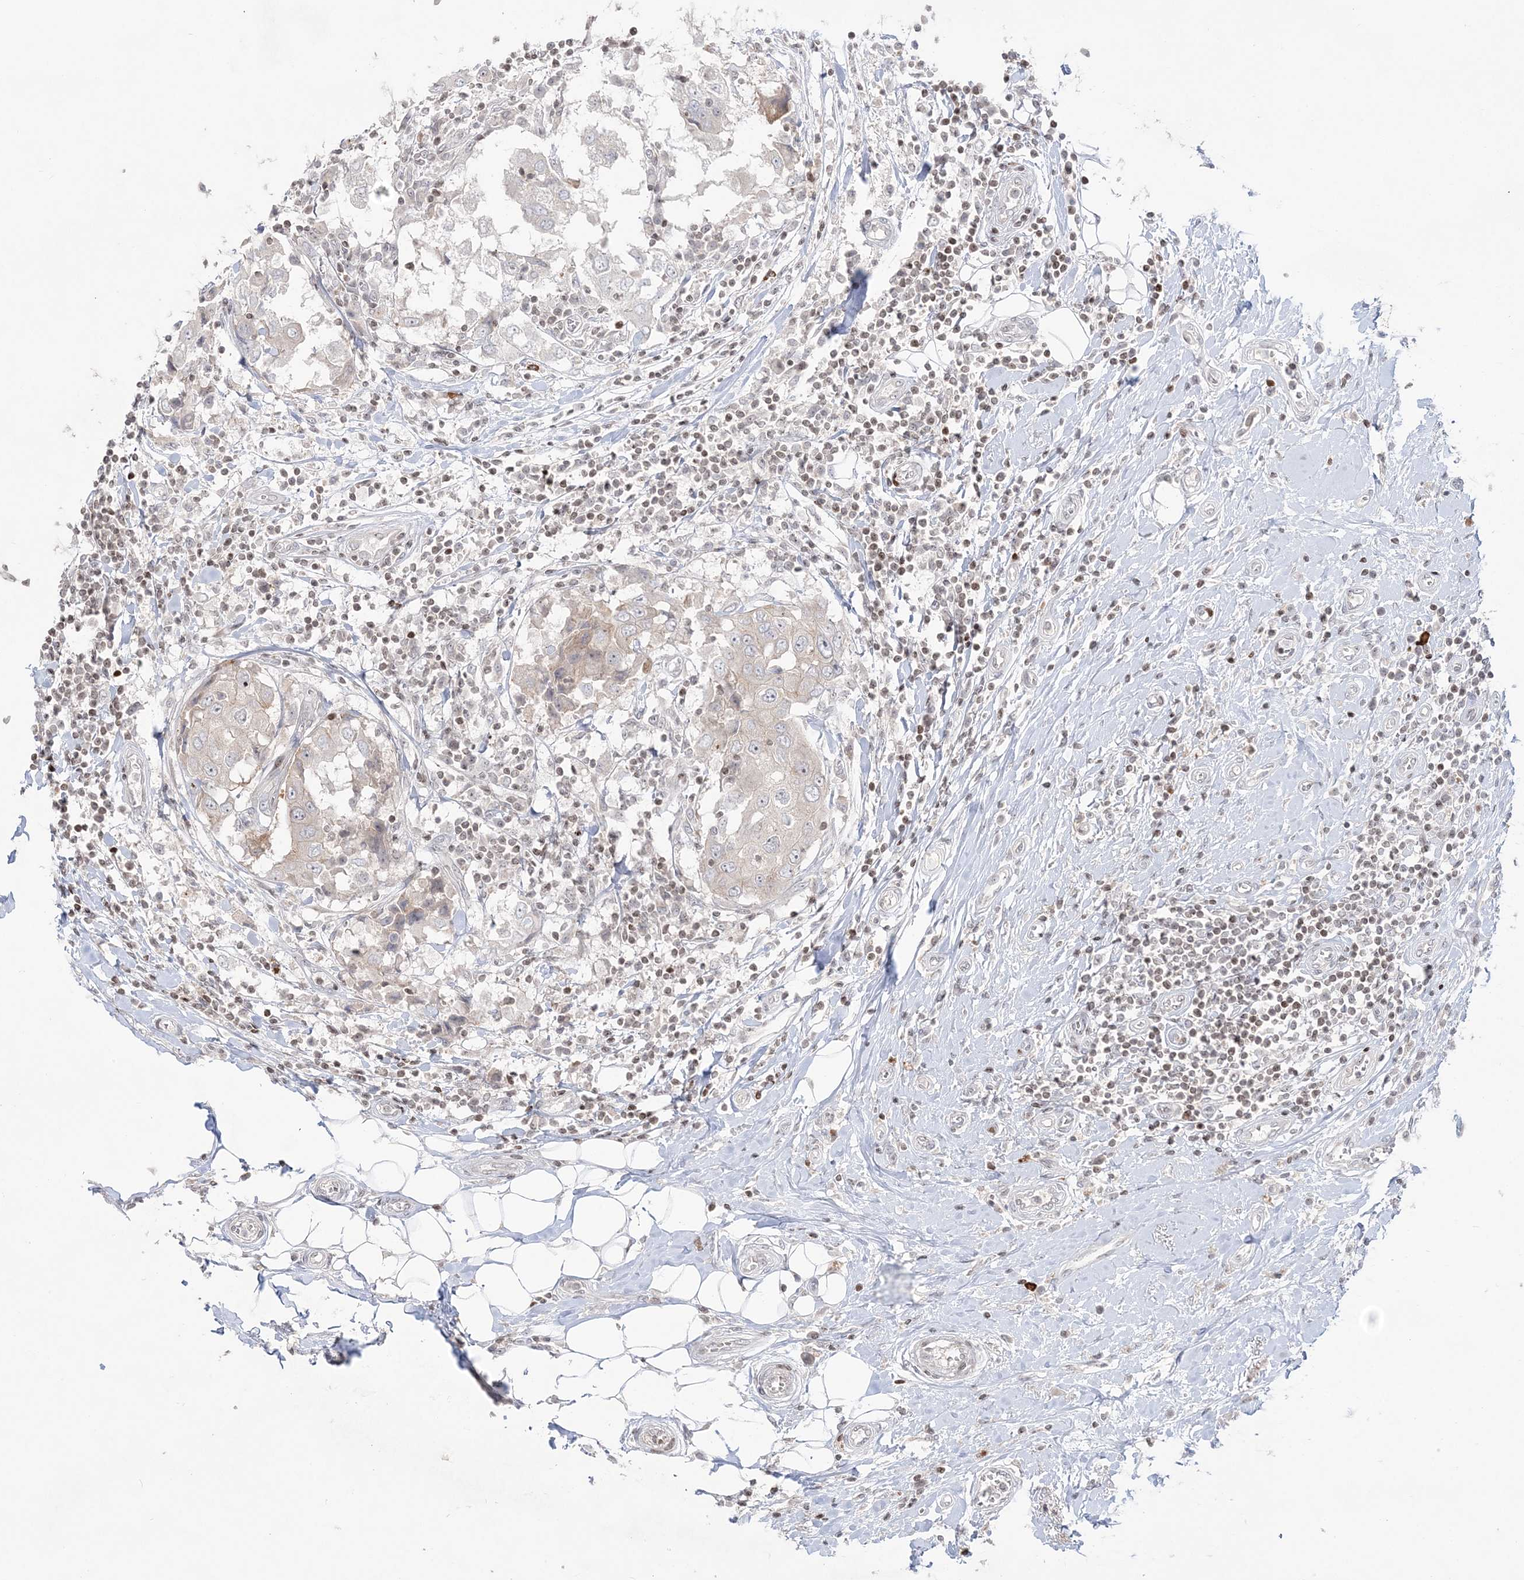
{"staining": {"intensity": "strong", "quantity": "<25%", "location": "cytoplasmic/membranous"}, "tissue": "breast cancer", "cell_type": "Tumor cells", "image_type": "cancer", "snomed": [{"axis": "morphology", "description": "Duct carcinoma"}, {"axis": "topography", "description": "Breast"}], "caption": "This histopathology image exhibits breast cancer (infiltrating ductal carcinoma) stained with immunohistochemistry (IHC) to label a protein in brown. The cytoplasmic/membranous of tumor cells show strong positivity for the protein. Nuclei are counter-stained blue.", "gene": "SH3BP4", "patient": {"sex": "female", "age": 27}}